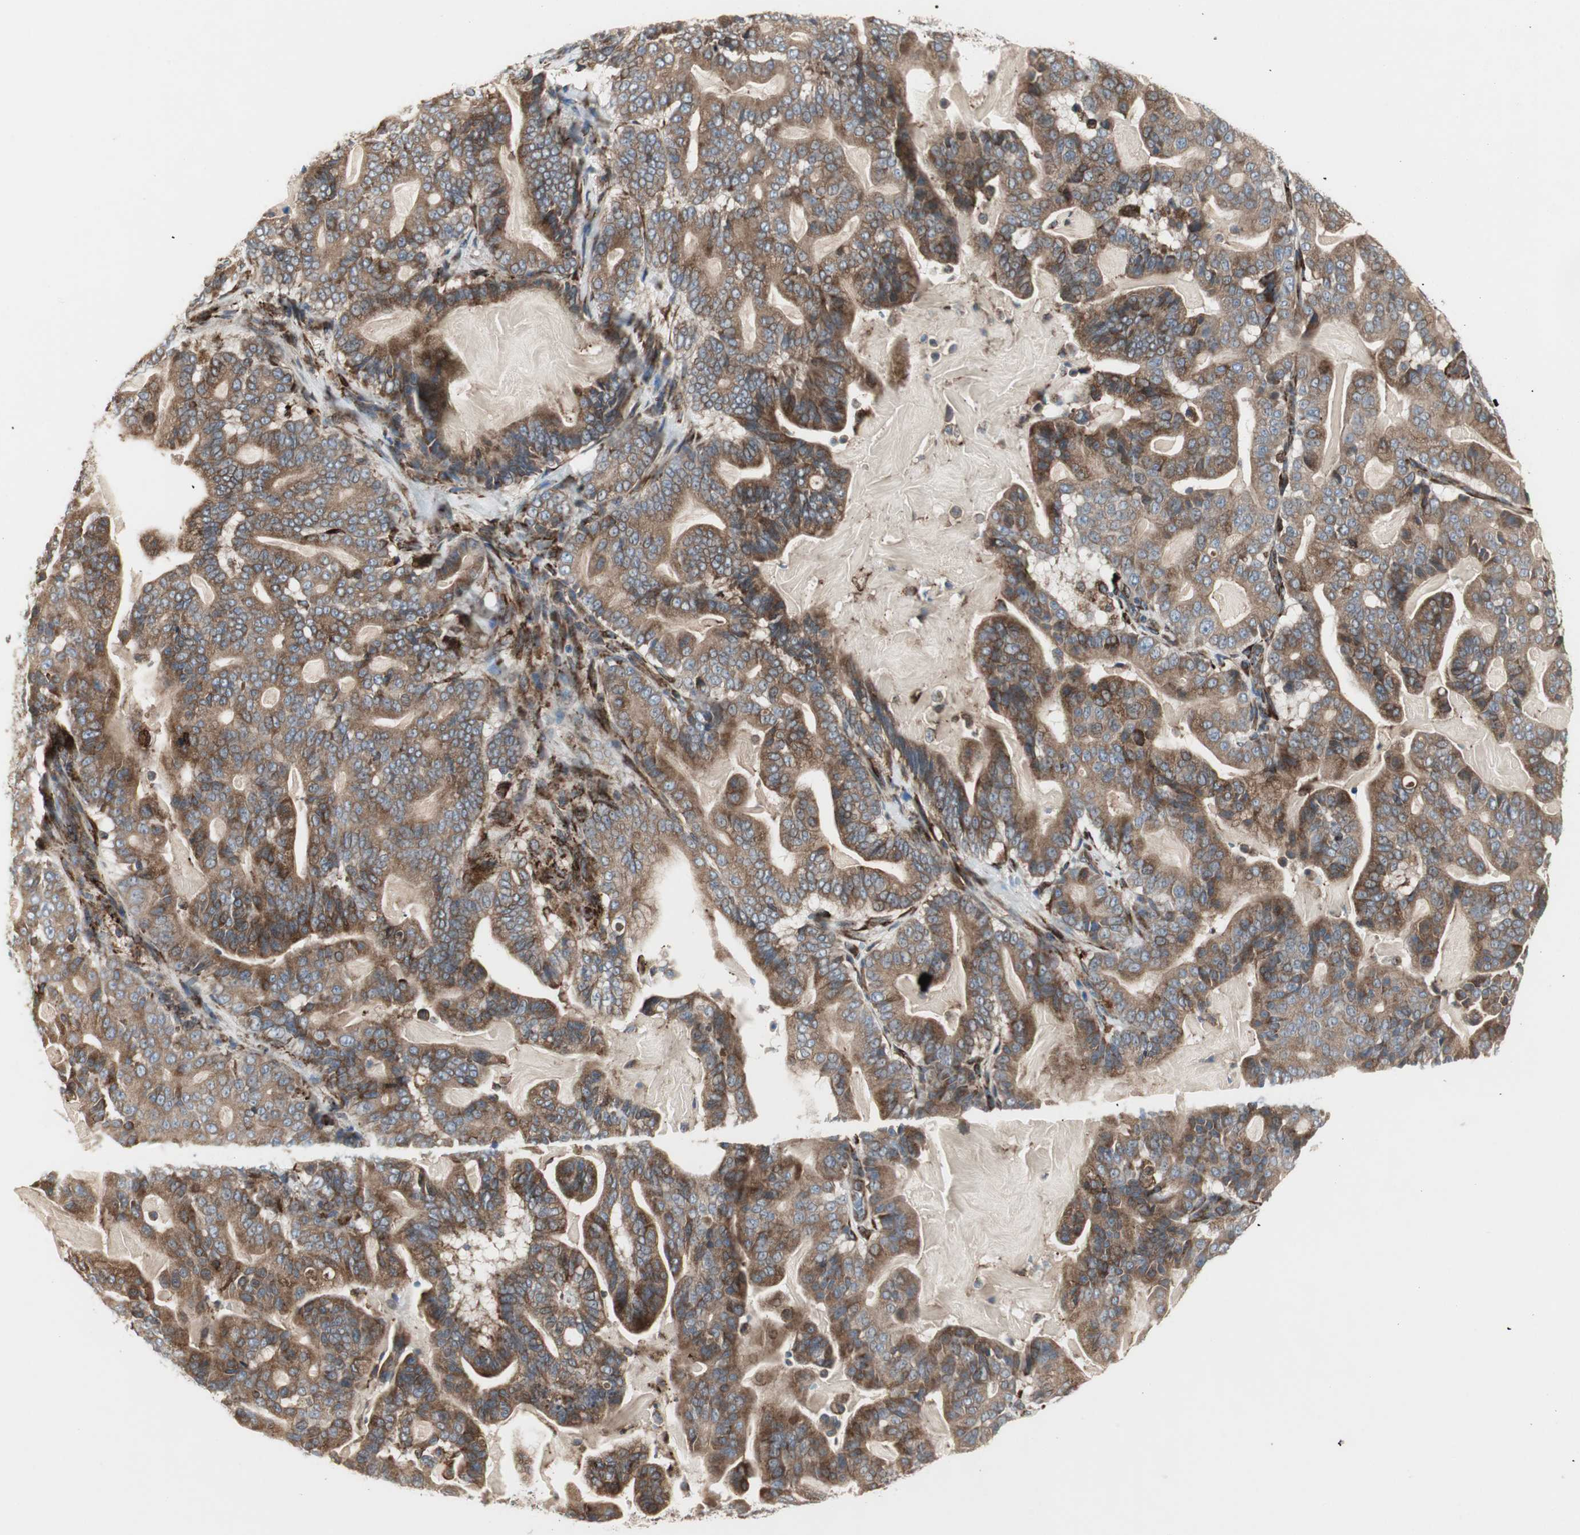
{"staining": {"intensity": "moderate", "quantity": ">75%", "location": "cytoplasmic/membranous"}, "tissue": "pancreatic cancer", "cell_type": "Tumor cells", "image_type": "cancer", "snomed": [{"axis": "morphology", "description": "Adenocarcinoma, NOS"}, {"axis": "topography", "description": "Pancreas"}], "caption": "The image exhibits staining of pancreatic adenocarcinoma, revealing moderate cytoplasmic/membranous protein staining (brown color) within tumor cells.", "gene": "H6PD", "patient": {"sex": "male", "age": 63}}